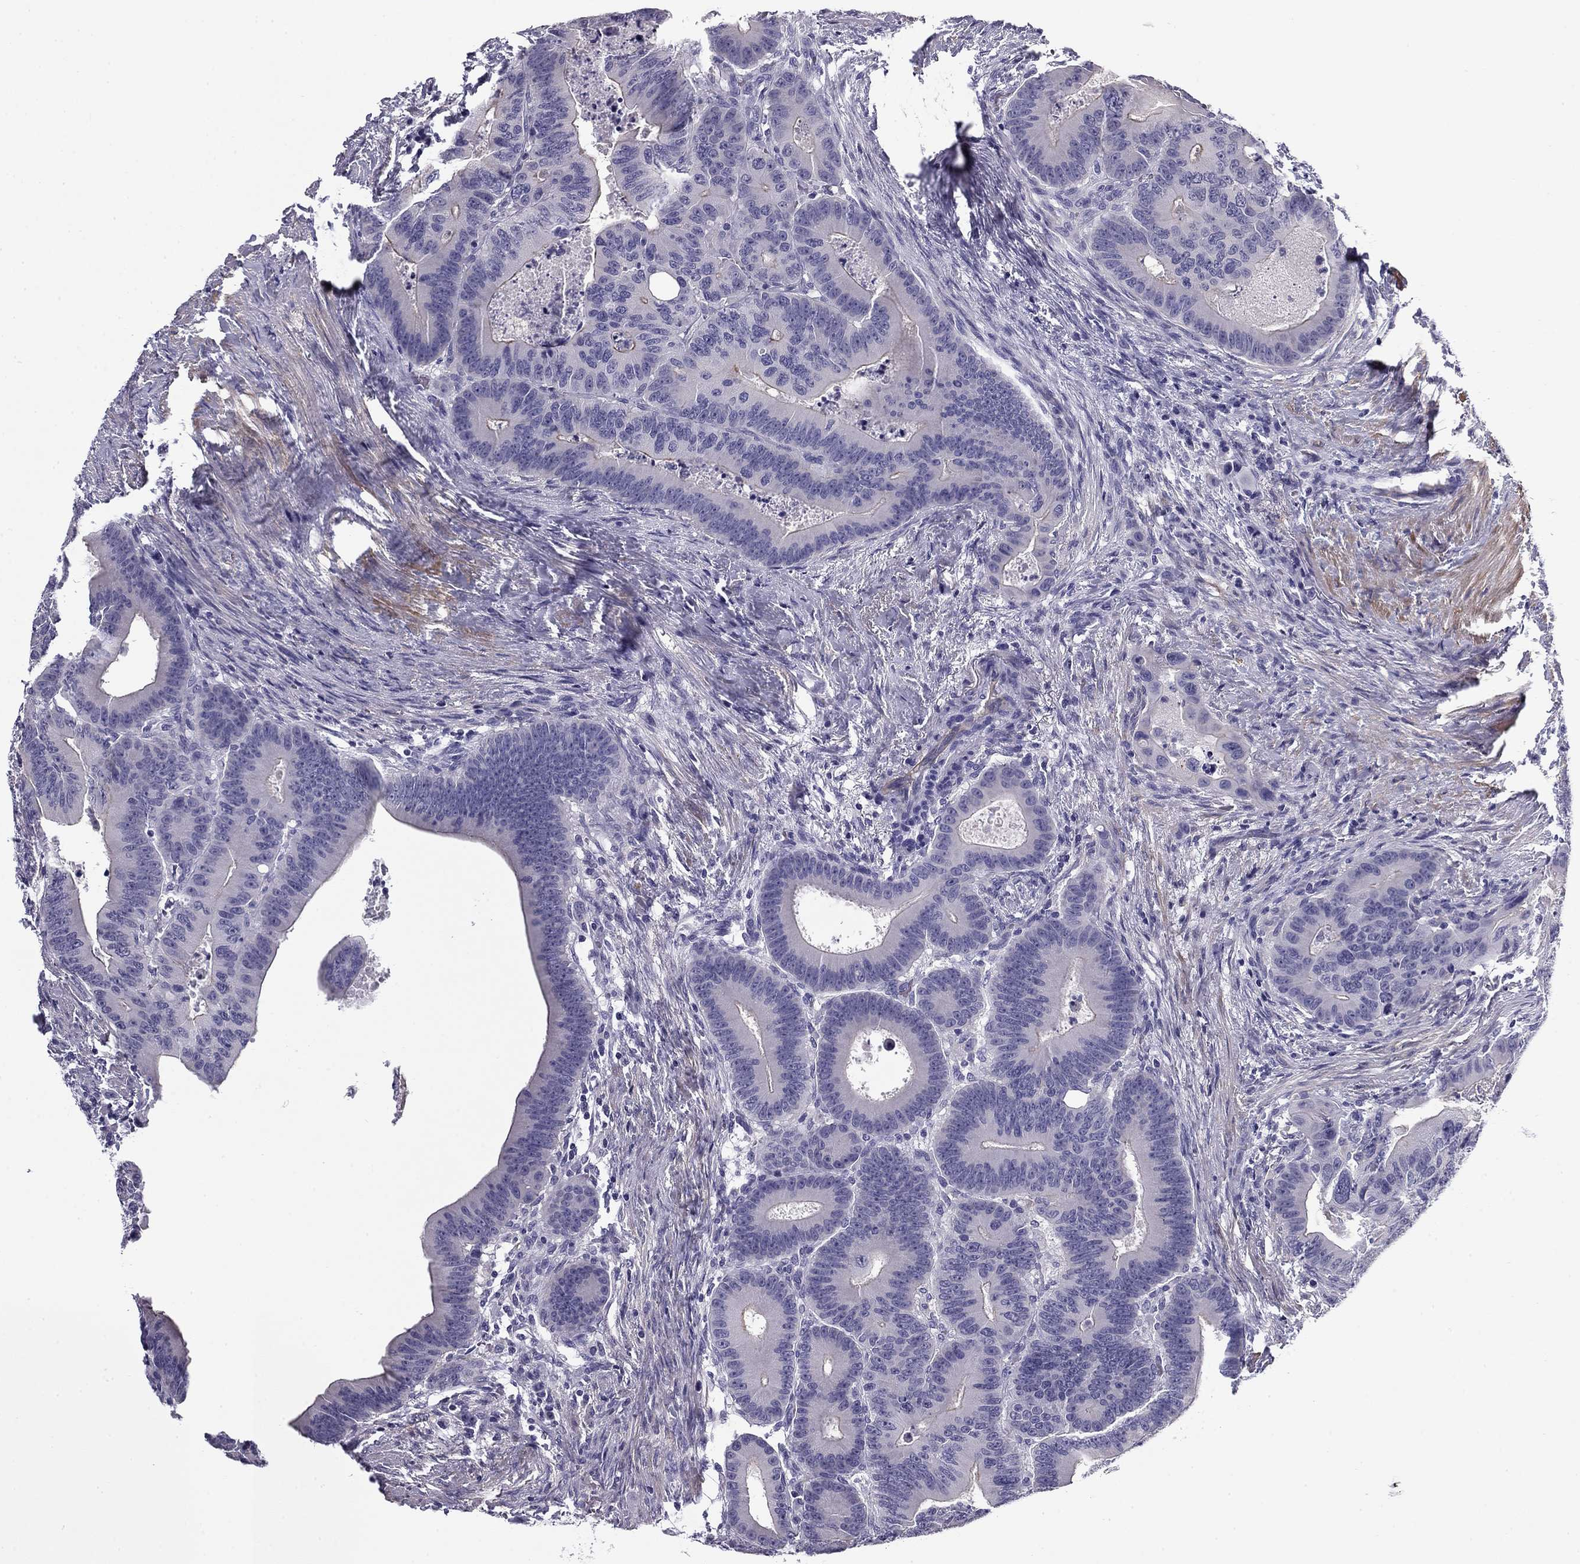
{"staining": {"intensity": "negative", "quantity": "none", "location": "none"}, "tissue": "colorectal cancer", "cell_type": "Tumor cells", "image_type": "cancer", "snomed": [{"axis": "morphology", "description": "Adenocarcinoma, NOS"}, {"axis": "topography", "description": "Rectum"}], "caption": "High magnification brightfield microscopy of colorectal cancer stained with DAB (brown) and counterstained with hematoxylin (blue): tumor cells show no significant staining.", "gene": "FLNC", "patient": {"sex": "male", "age": 64}}